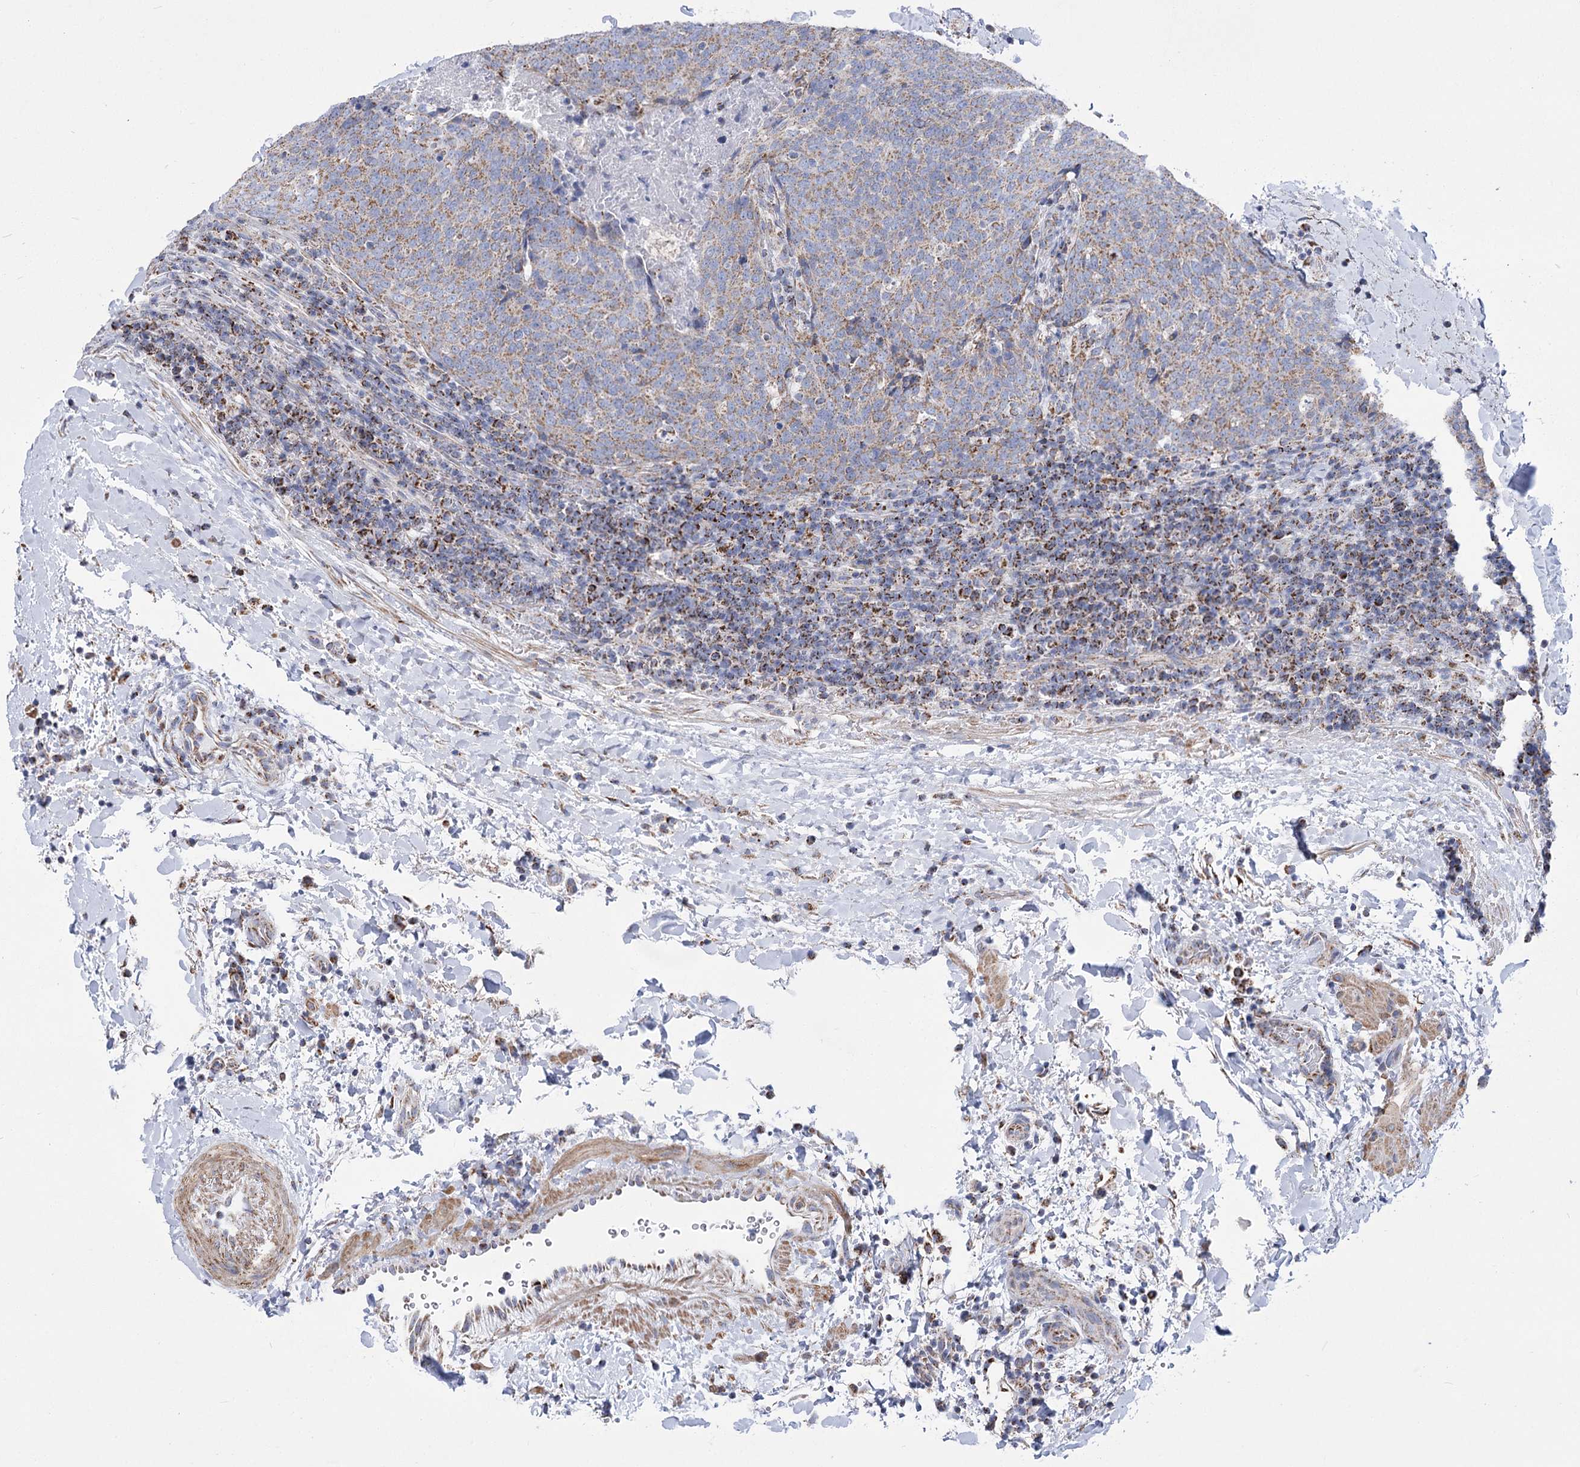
{"staining": {"intensity": "moderate", "quantity": ">75%", "location": "cytoplasmic/membranous"}, "tissue": "head and neck cancer", "cell_type": "Tumor cells", "image_type": "cancer", "snomed": [{"axis": "morphology", "description": "Squamous cell carcinoma, NOS"}, {"axis": "morphology", "description": "Squamous cell carcinoma, metastatic, NOS"}, {"axis": "topography", "description": "Lymph node"}, {"axis": "topography", "description": "Head-Neck"}], "caption": "This is an image of IHC staining of squamous cell carcinoma (head and neck), which shows moderate staining in the cytoplasmic/membranous of tumor cells.", "gene": "PDHB", "patient": {"sex": "male", "age": 62}}